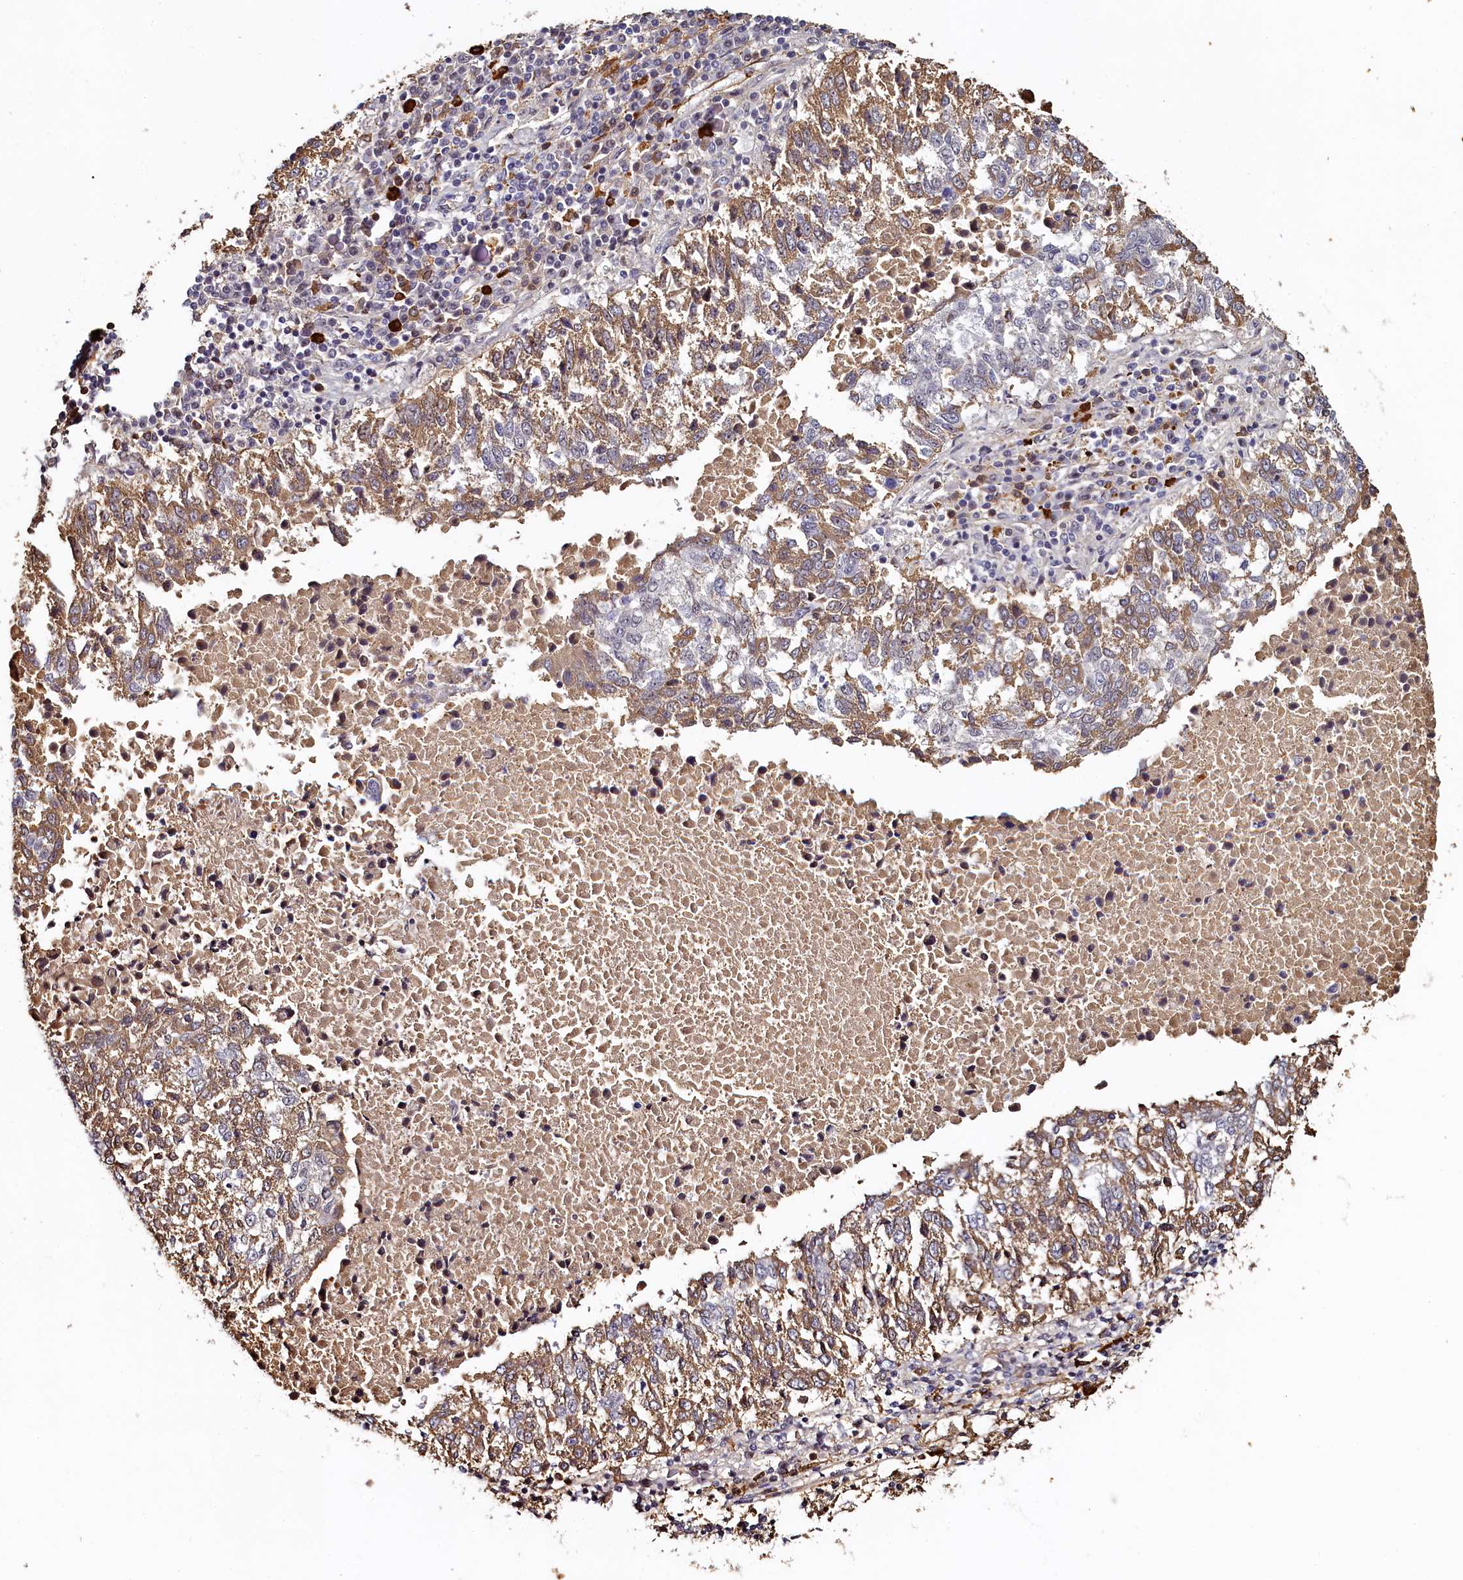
{"staining": {"intensity": "moderate", "quantity": ">75%", "location": "cytoplasmic/membranous"}, "tissue": "lung cancer", "cell_type": "Tumor cells", "image_type": "cancer", "snomed": [{"axis": "morphology", "description": "Squamous cell carcinoma, NOS"}, {"axis": "topography", "description": "Lung"}], "caption": "The micrograph shows a brown stain indicating the presence of a protein in the cytoplasmic/membranous of tumor cells in squamous cell carcinoma (lung).", "gene": "INTS14", "patient": {"sex": "male", "age": 73}}